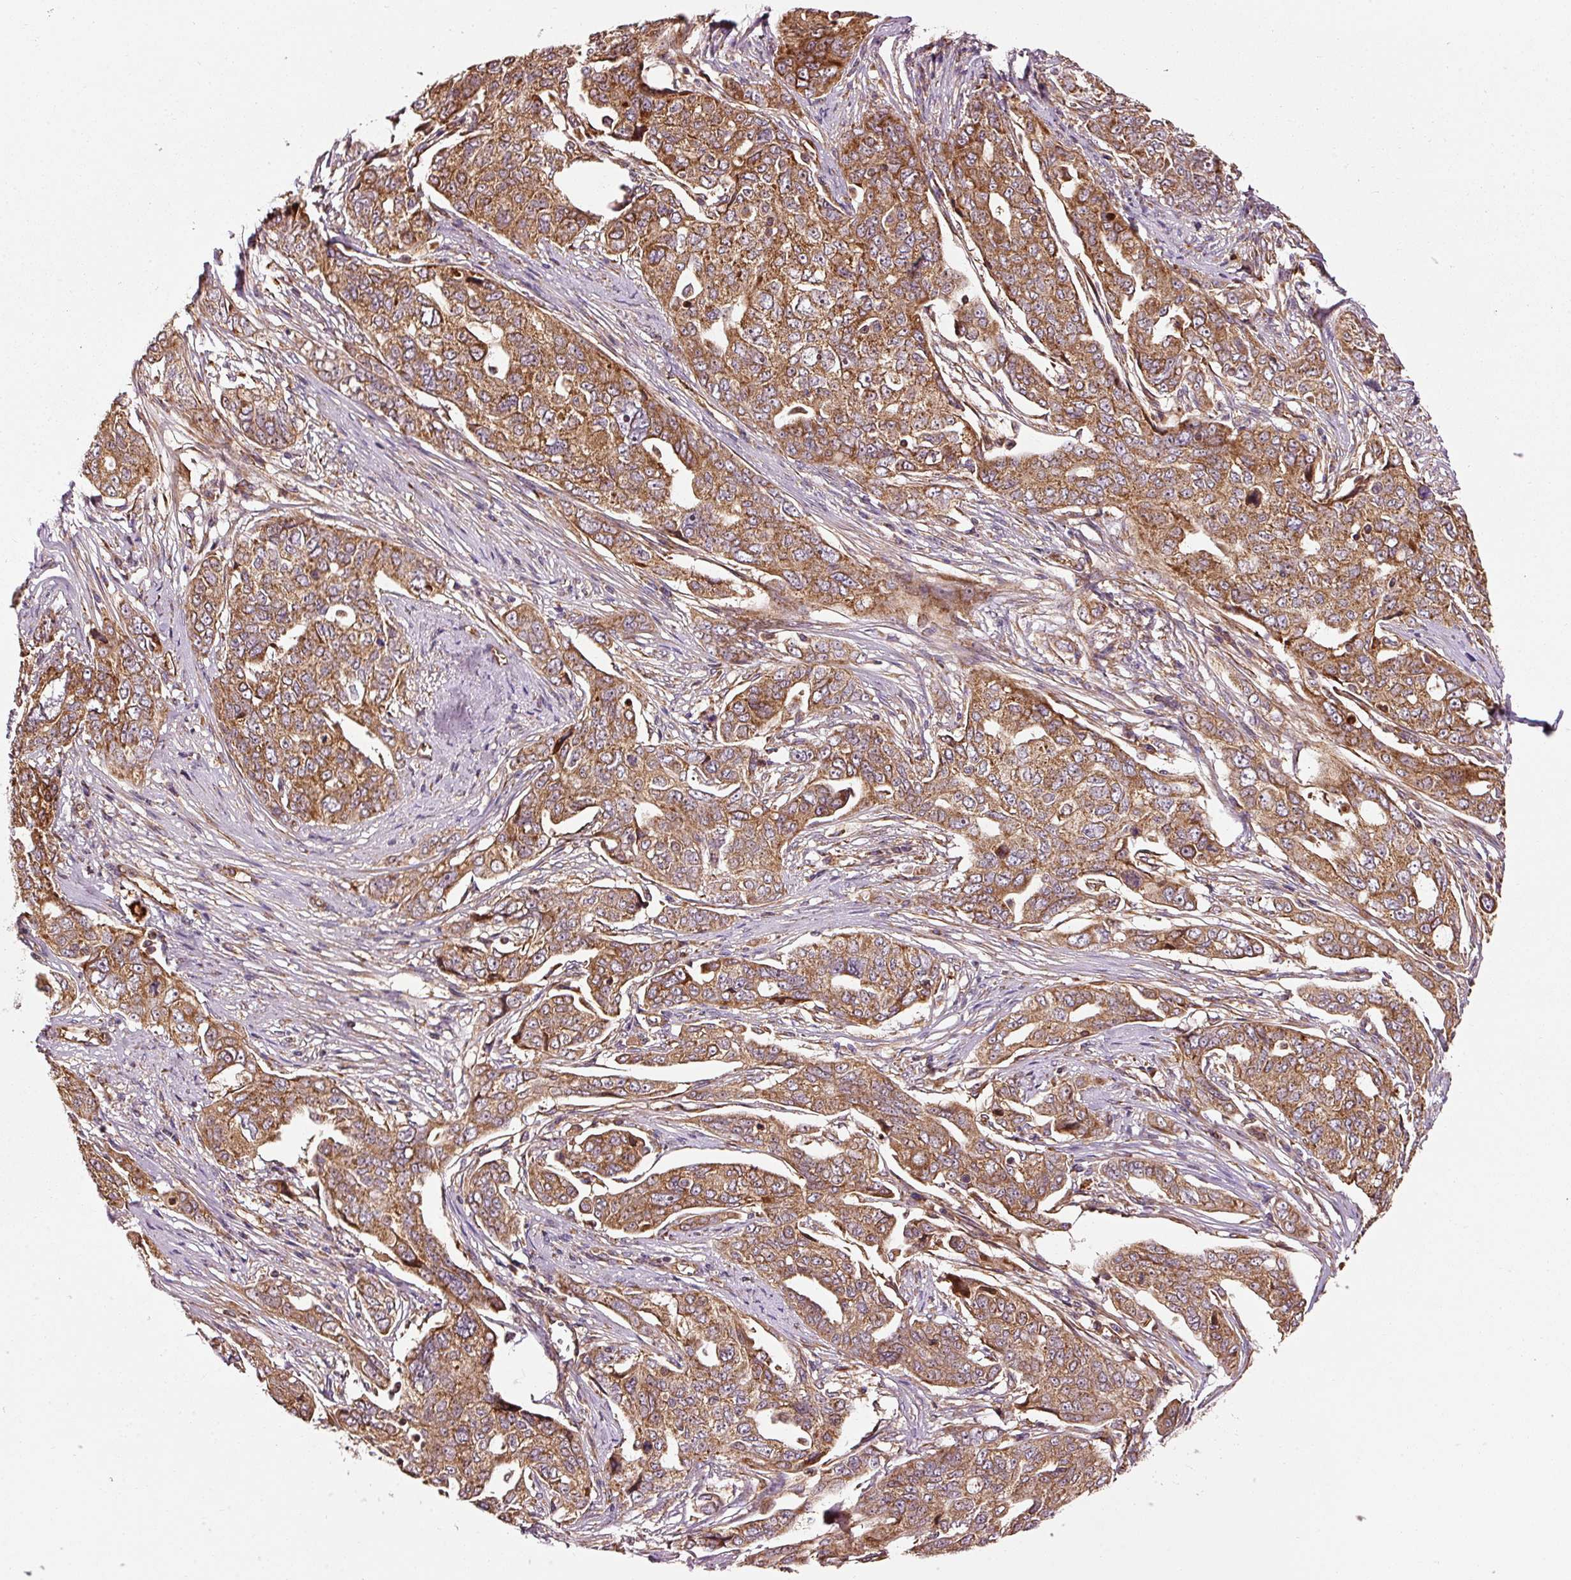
{"staining": {"intensity": "moderate", "quantity": ">75%", "location": "cytoplasmic/membranous"}, "tissue": "ovarian cancer", "cell_type": "Tumor cells", "image_type": "cancer", "snomed": [{"axis": "morphology", "description": "Carcinoma, endometroid"}, {"axis": "topography", "description": "Ovary"}], "caption": "Moderate cytoplasmic/membranous staining is present in approximately >75% of tumor cells in ovarian endometroid carcinoma.", "gene": "ISCU", "patient": {"sex": "female", "age": 70}}